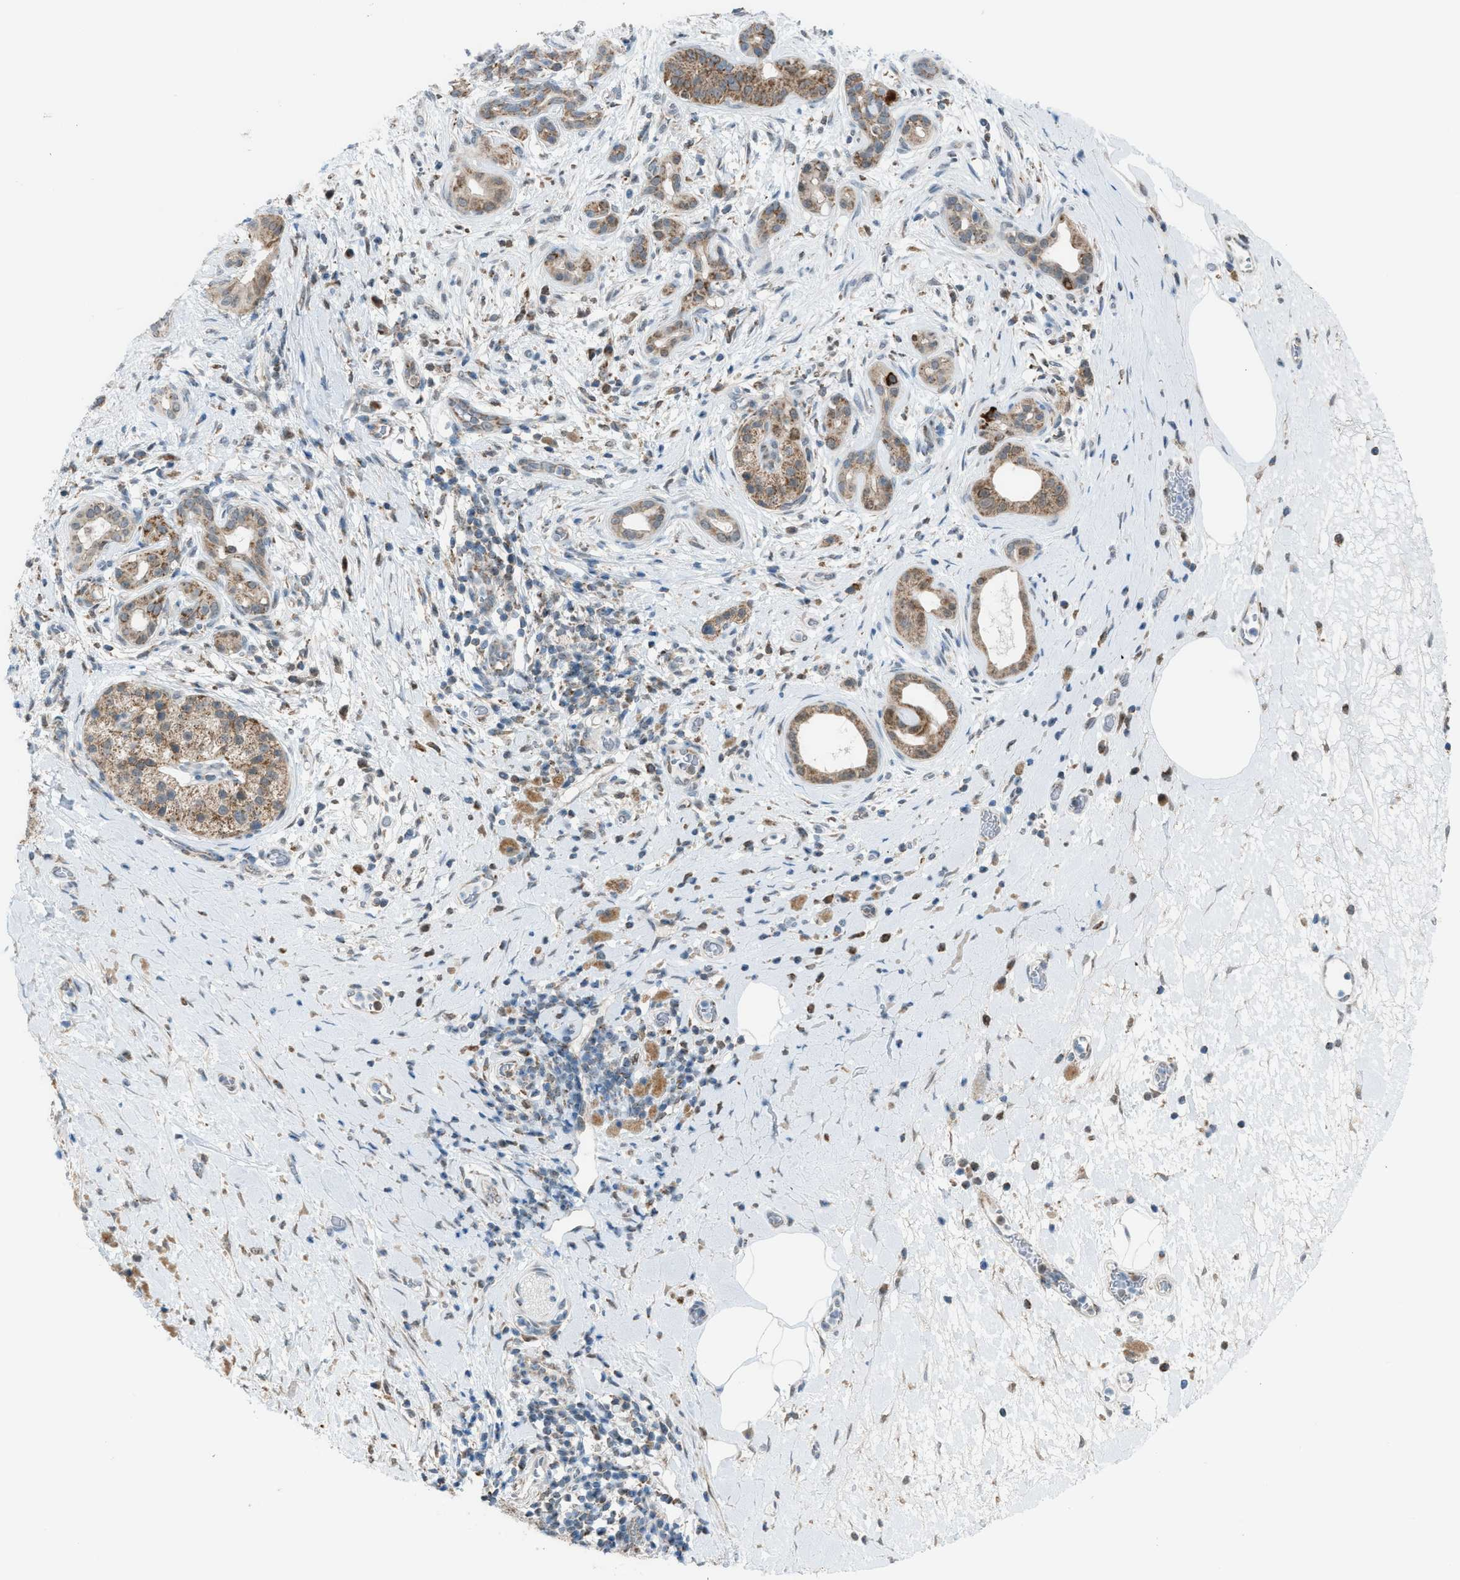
{"staining": {"intensity": "moderate", "quantity": ">75%", "location": "cytoplasmic/membranous"}, "tissue": "pancreatic cancer", "cell_type": "Tumor cells", "image_type": "cancer", "snomed": [{"axis": "morphology", "description": "Adenocarcinoma, NOS"}, {"axis": "topography", "description": "Pancreas"}], "caption": "Immunohistochemistry of pancreatic adenocarcinoma shows medium levels of moderate cytoplasmic/membranous positivity in about >75% of tumor cells.", "gene": "SRM", "patient": {"sex": "male", "age": 55}}